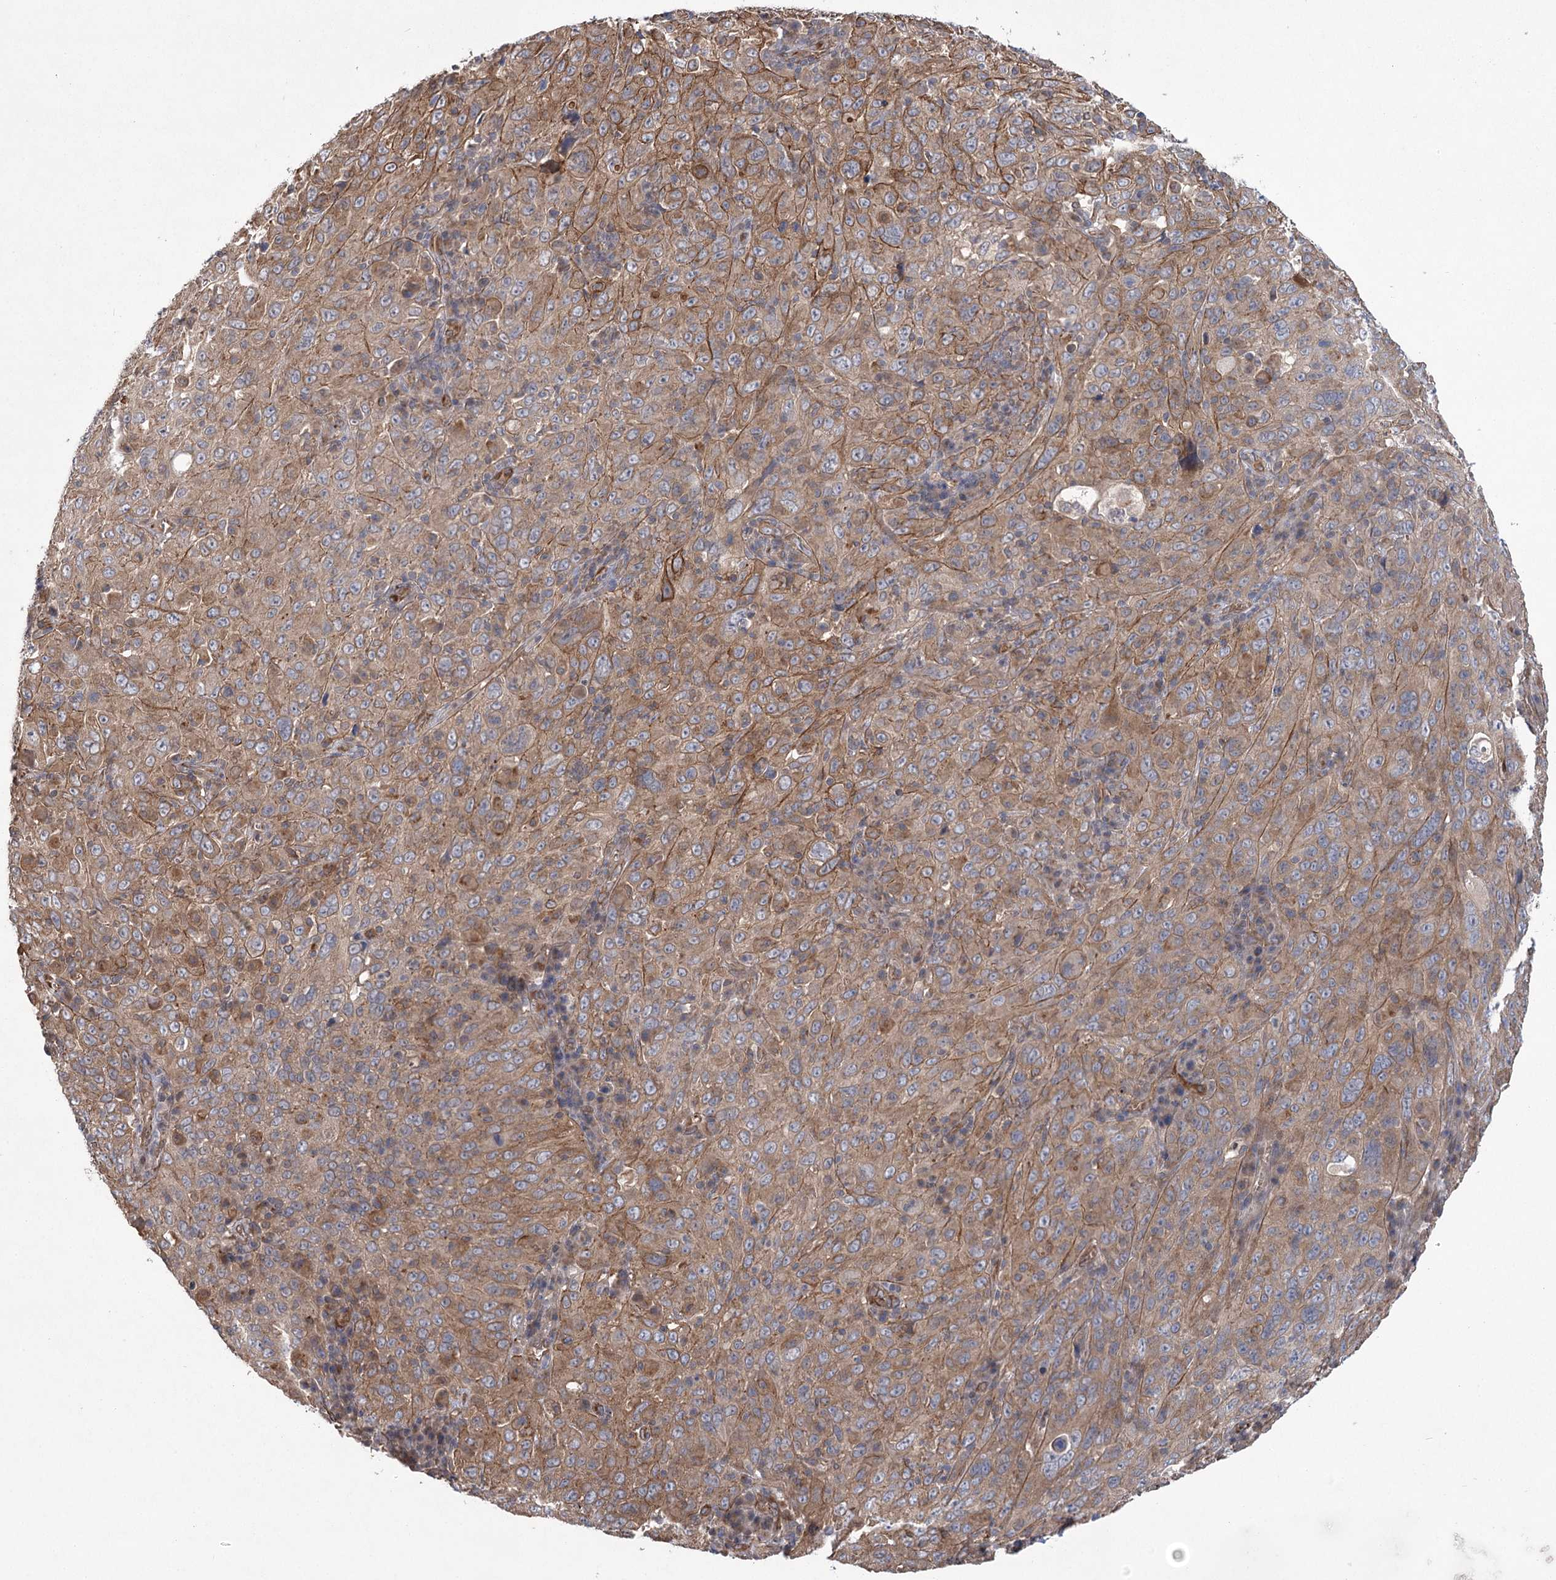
{"staining": {"intensity": "moderate", "quantity": ">75%", "location": "cytoplasmic/membranous"}, "tissue": "cervical cancer", "cell_type": "Tumor cells", "image_type": "cancer", "snomed": [{"axis": "morphology", "description": "Squamous cell carcinoma, NOS"}, {"axis": "topography", "description": "Cervix"}], "caption": "Squamous cell carcinoma (cervical) stained with a brown dye demonstrates moderate cytoplasmic/membranous positive expression in about >75% of tumor cells.", "gene": "RWDD4", "patient": {"sex": "female", "age": 46}}